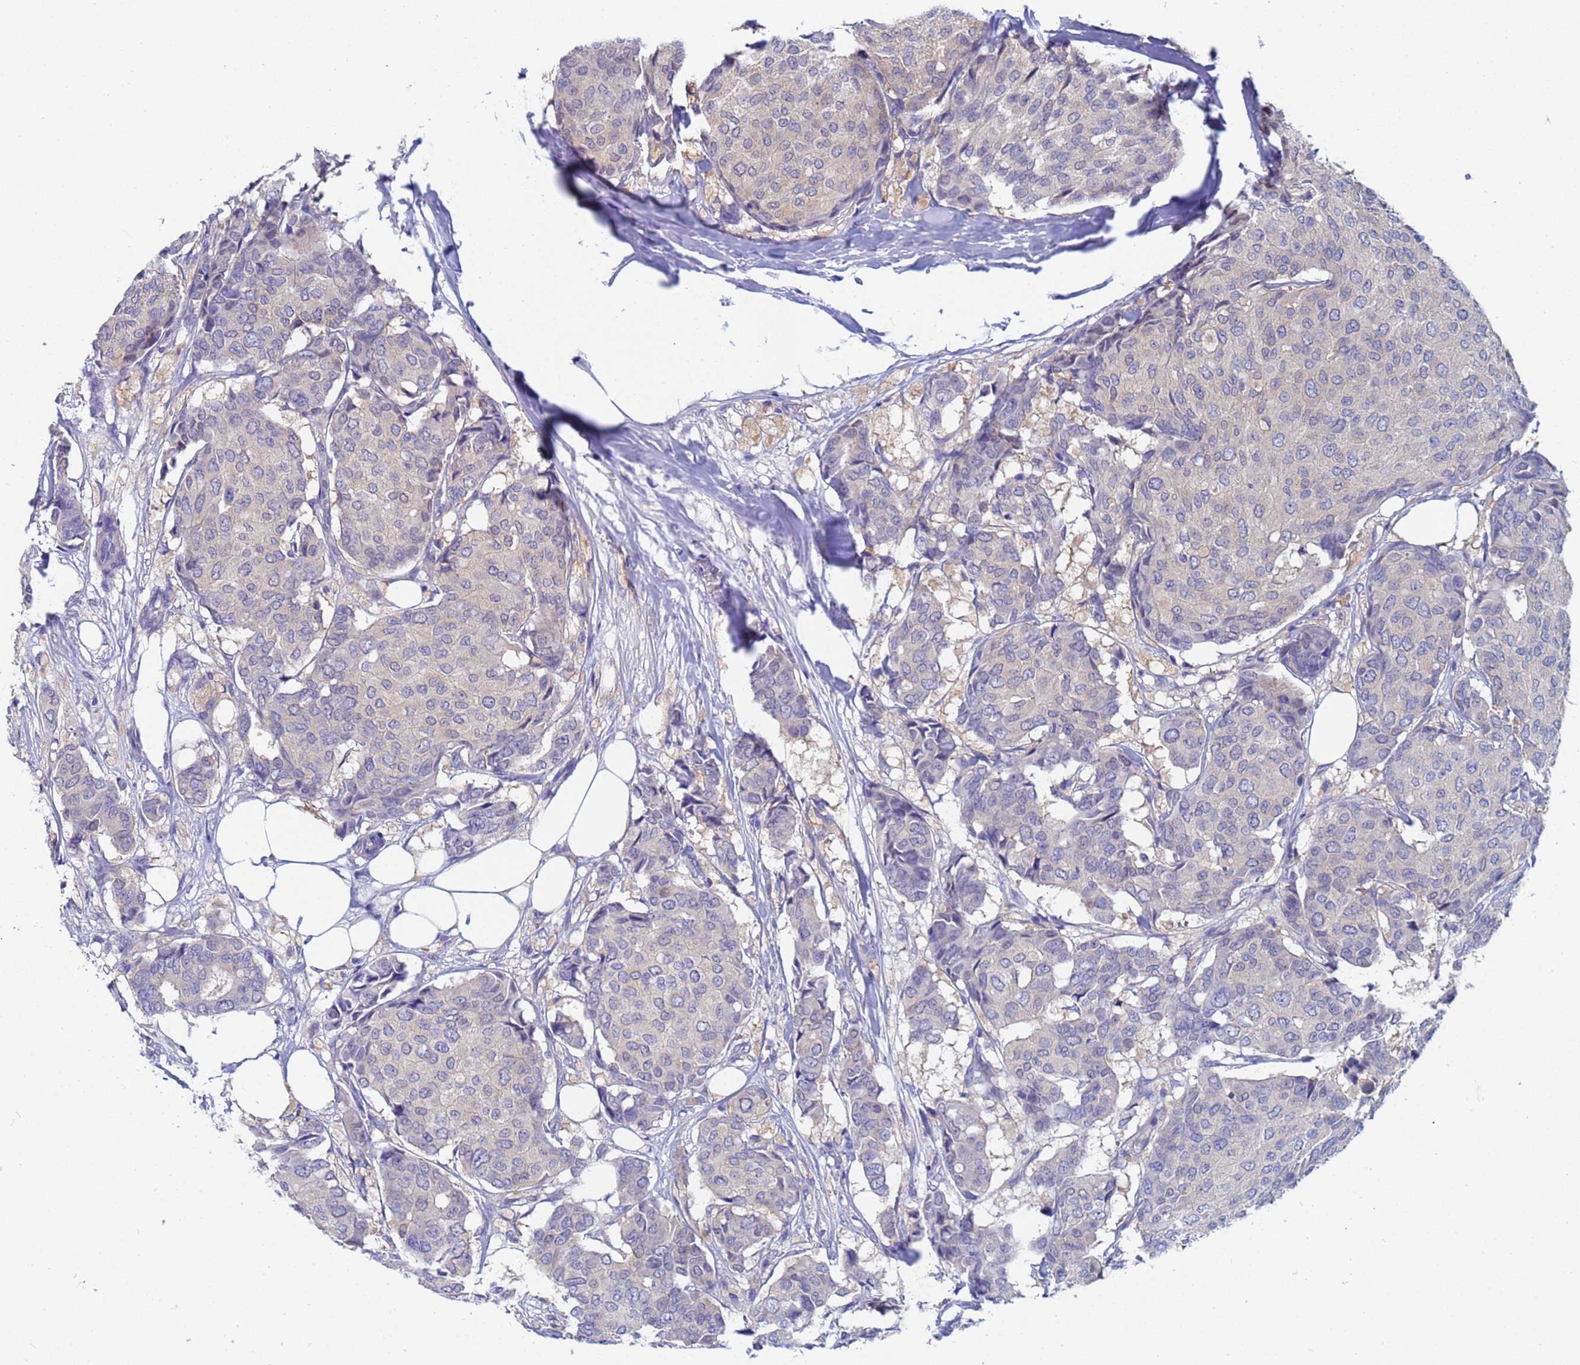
{"staining": {"intensity": "negative", "quantity": "none", "location": "none"}, "tissue": "breast cancer", "cell_type": "Tumor cells", "image_type": "cancer", "snomed": [{"axis": "morphology", "description": "Duct carcinoma"}, {"axis": "topography", "description": "Breast"}], "caption": "IHC micrograph of neoplastic tissue: human breast invasive ductal carcinoma stained with DAB (3,3'-diaminobenzidine) demonstrates no significant protein staining in tumor cells. The staining is performed using DAB (3,3'-diaminobenzidine) brown chromogen with nuclei counter-stained in using hematoxylin.", "gene": "TTLL11", "patient": {"sex": "female", "age": 75}}